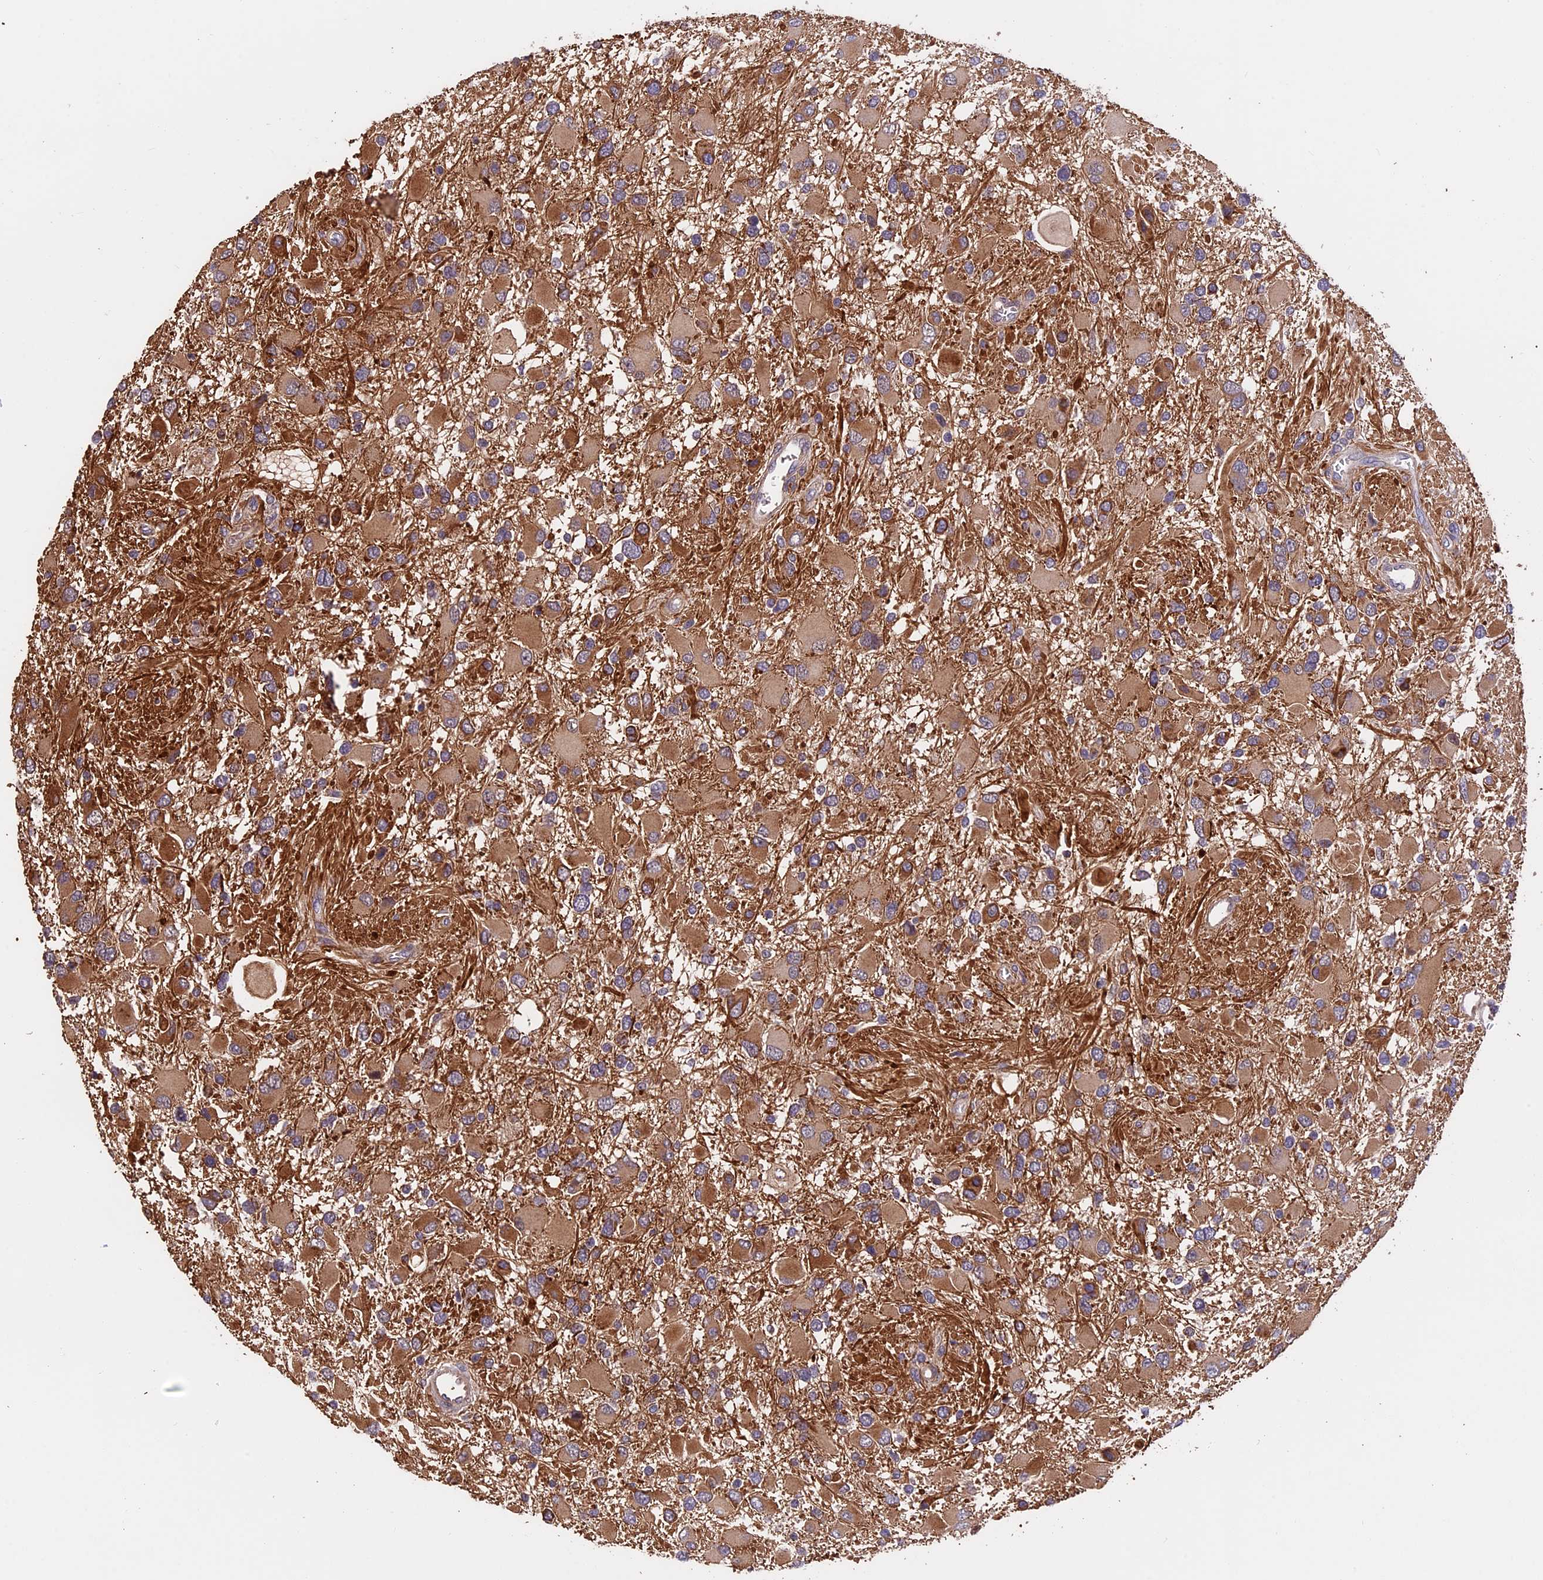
{"staining": {"intensity": "moderate", "quantity": ">75%", "location": "cytoplasmic/membranous"}, "tissue": "glioma", "cell_type": "Tumor cells", "image_type": "cancer", "snomed": [{"axis": "morphology", "description": "Glioma, malignant, High grade"}, {"axis": "topography", "description": "Brain"}], "caption": "This histopathology image displays glioma stained with immunohistochemistry (IHC) to label a protein in brown. The cytoplasmic/membranous of tumor cells show moderate positivity for the protein. Nuclei are counter-stained blue.", "gene": "PKD2L2", "patient": {"sex": "male", "age": 53}}